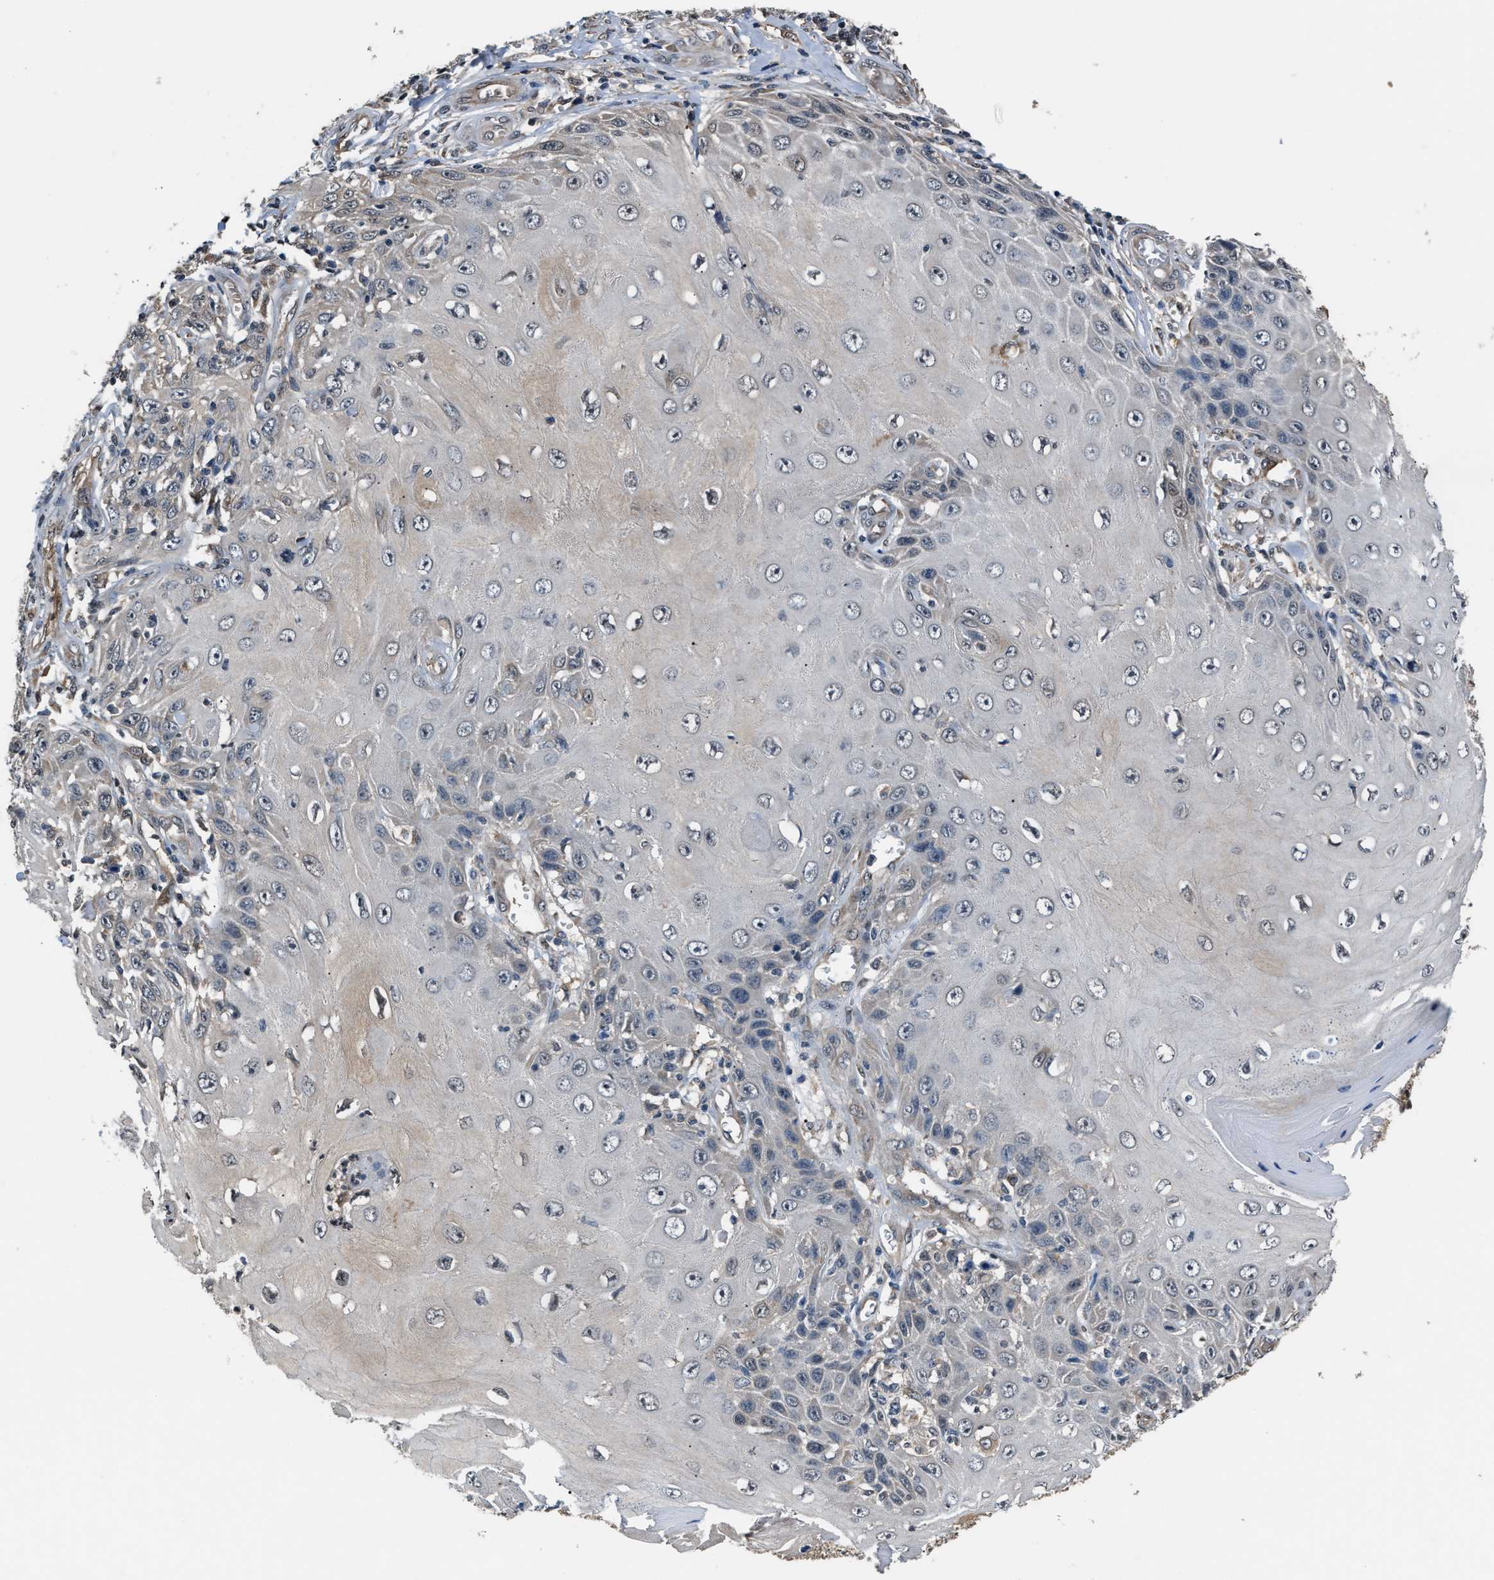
{"staining": {"intensity": "weak", "quantity": "25%-75%", "location": "cytoplasmic/membranous"}, "tissue": "skin cancer", "cell_type": "Tumor cells", "image_type": "cancer", "snomed": [{"axis": "morphology", "description": "Squamous cell carcinoma, NOS"}, {"axis": "topography", "description": "Skin"}], "caption": "Skin squamous cell carcinoma was stained to show a protein in brown. There is low levels of weak cytoplasmic/membranous expression in approximately 25%-75% of tumor cells. The staining was performed using DAB, with brown indicating positive protein expression. Nuclei are stained blue with hematoxylin.", "gene": "TP53I3", "patient": {"sex": "female", "age": 73}}